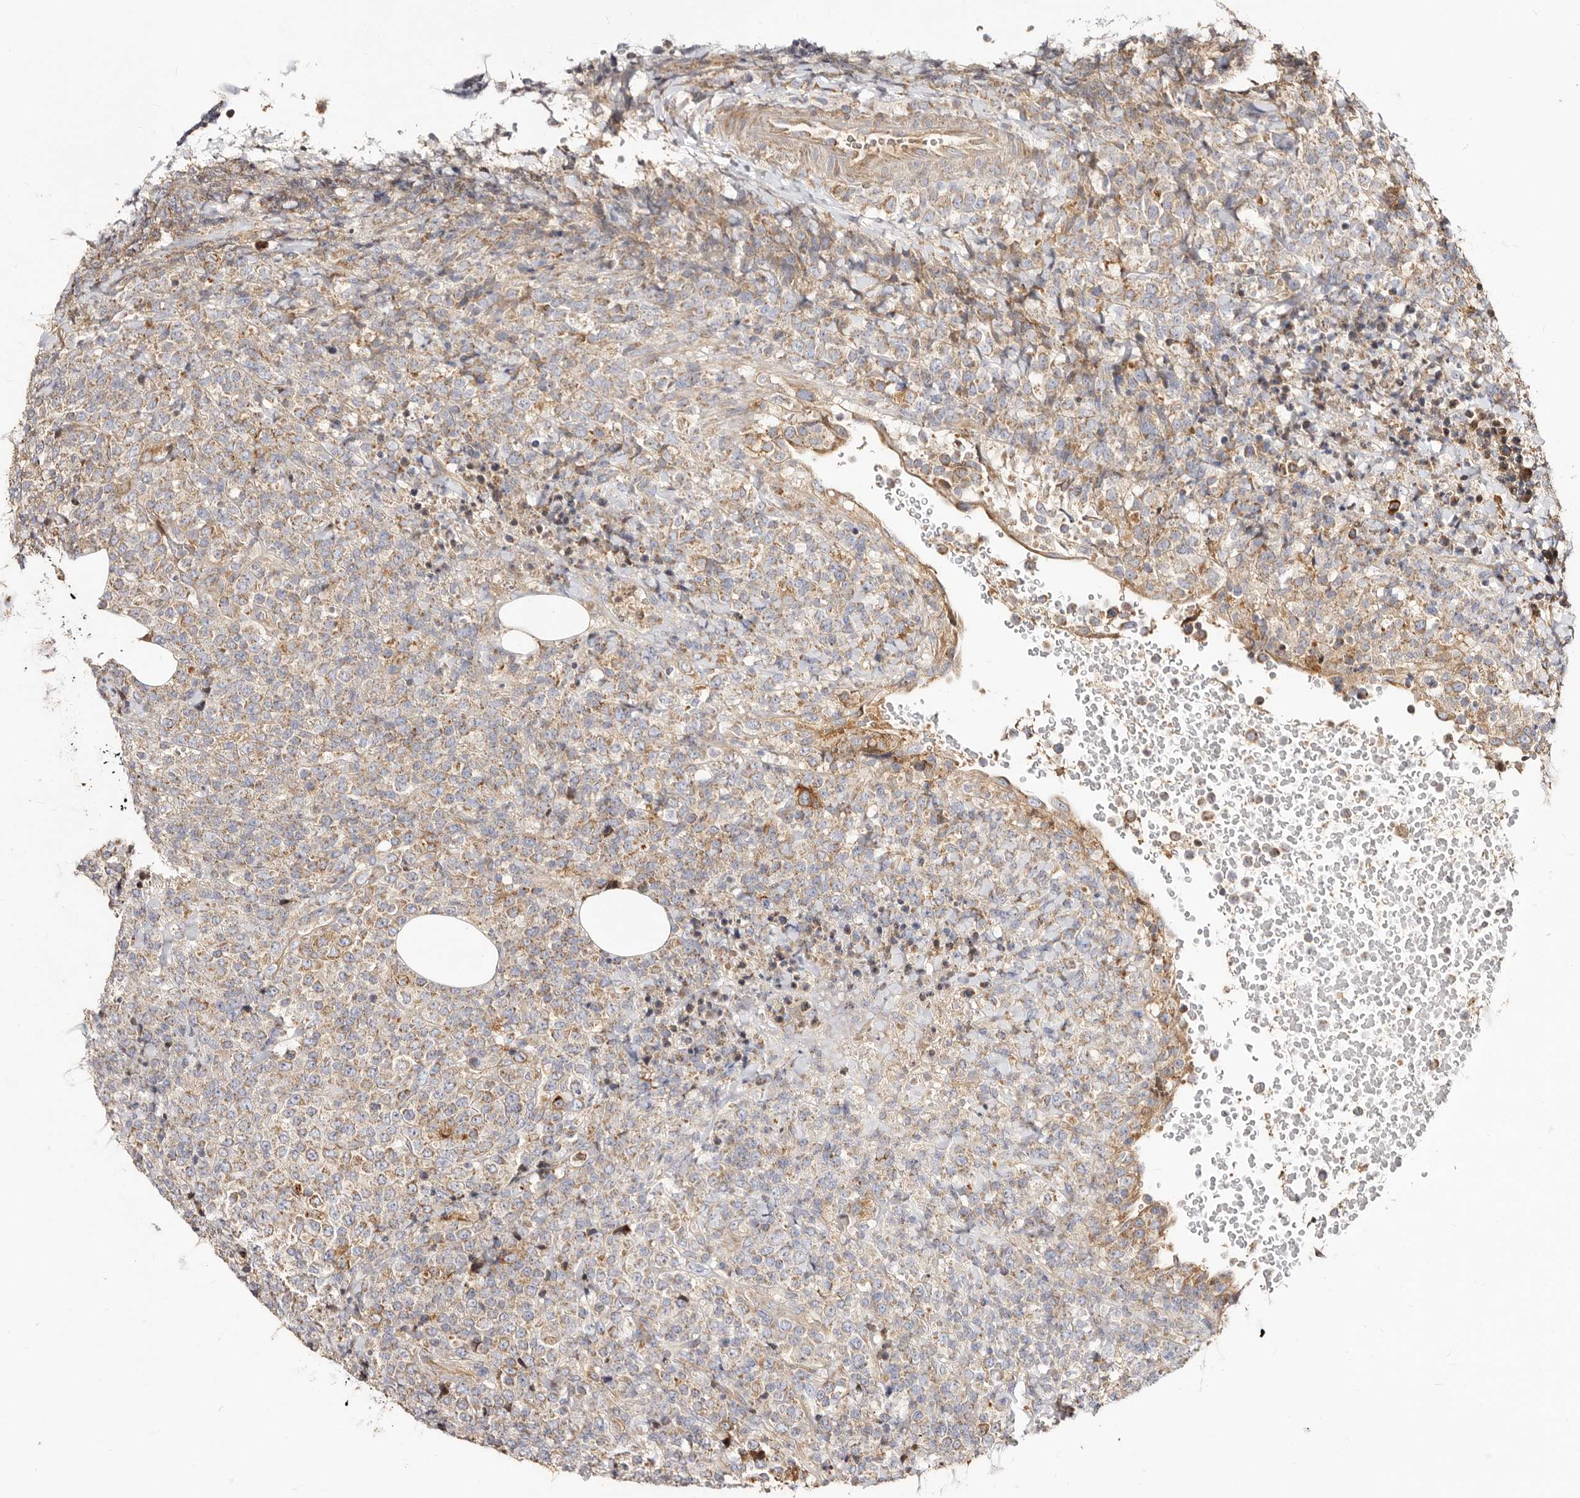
{"staining": {"intensity": "moderate", "quantity": "<25%", "location": "cytoplasmic/membranous"}, "tissue": "lymphoma", "cell_type": "Tumor cells", "image_type": "cancer", "snomed": [{"axis": "morphology", "description": "Malignant lymphoma, non-Hodgkin's type, High grade"}, {"axis": "topography", "description": "Lymph node"}], "caption": "Immunohistochemistry photomicrograph of neoplastic tissue: human lymphoma stained using immunohistochemistry exhibits low levels of moderate protein expression localized specifically in the cytoplasmic/membranous of tumor cells, appearing as a cytoplasmic/membranous brown color.", "gene": "BAIAP2L1", "patient": {"sex": "male", "age": 13}}